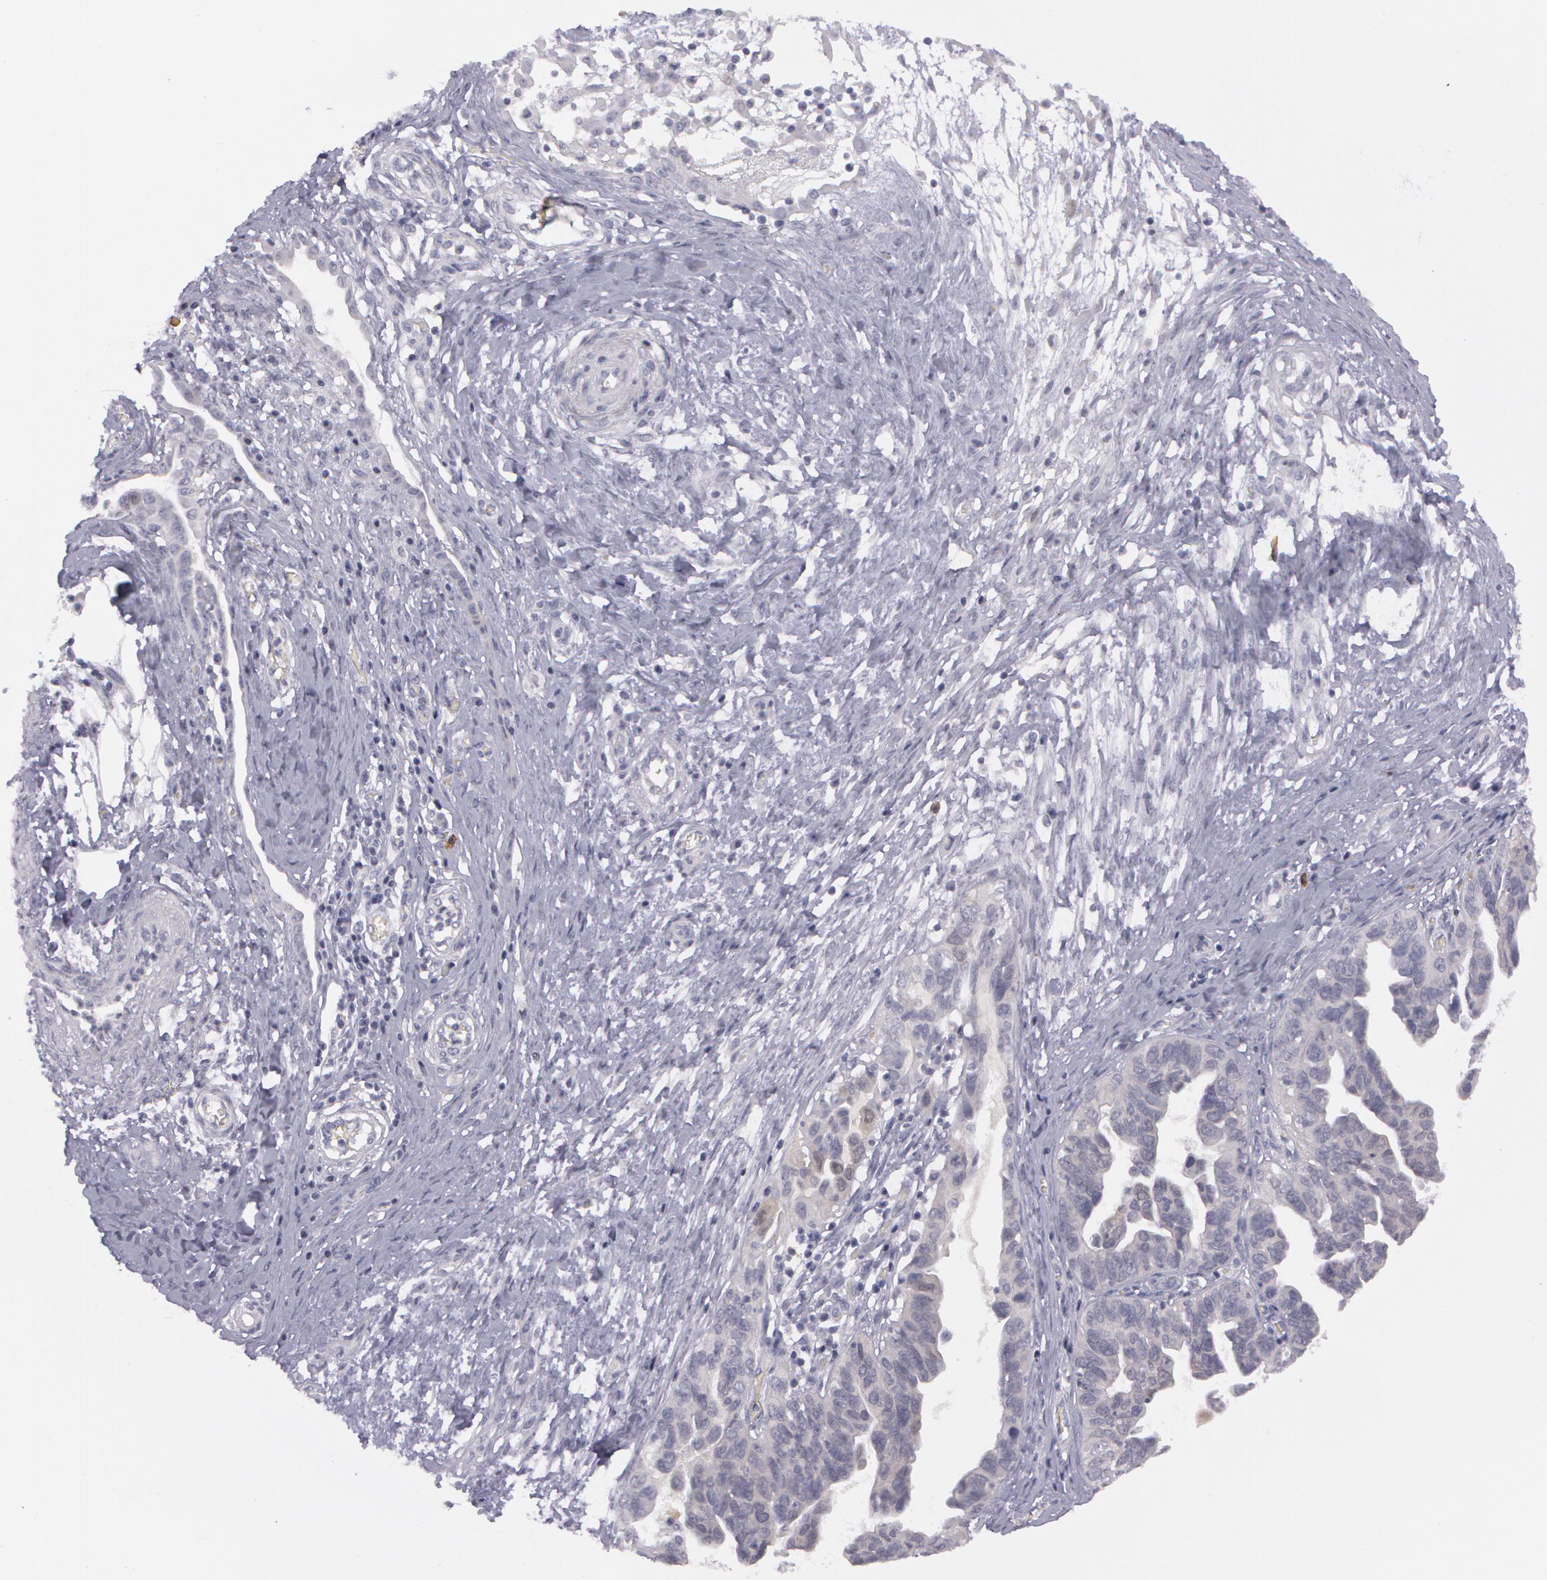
{"staining": {"intensity": "negative", "quantity": "none", "location": "none"}, "tissue": "ovarian cancer", "cell_type": "Tumor cells", "image_type": "cancer", "snomed": [{"axis": "morphology", "description": "Cystadenocarcinoma, serous, NOS"}, {"axis": "topography", "description": "Ovary"}], "caption": "There is no significant positivity in tumor cells of ovarian cancer (serous cystadenocarcinoma).", "gene": "IL1RN", "patient": {"sex": "female", "age": 64}}